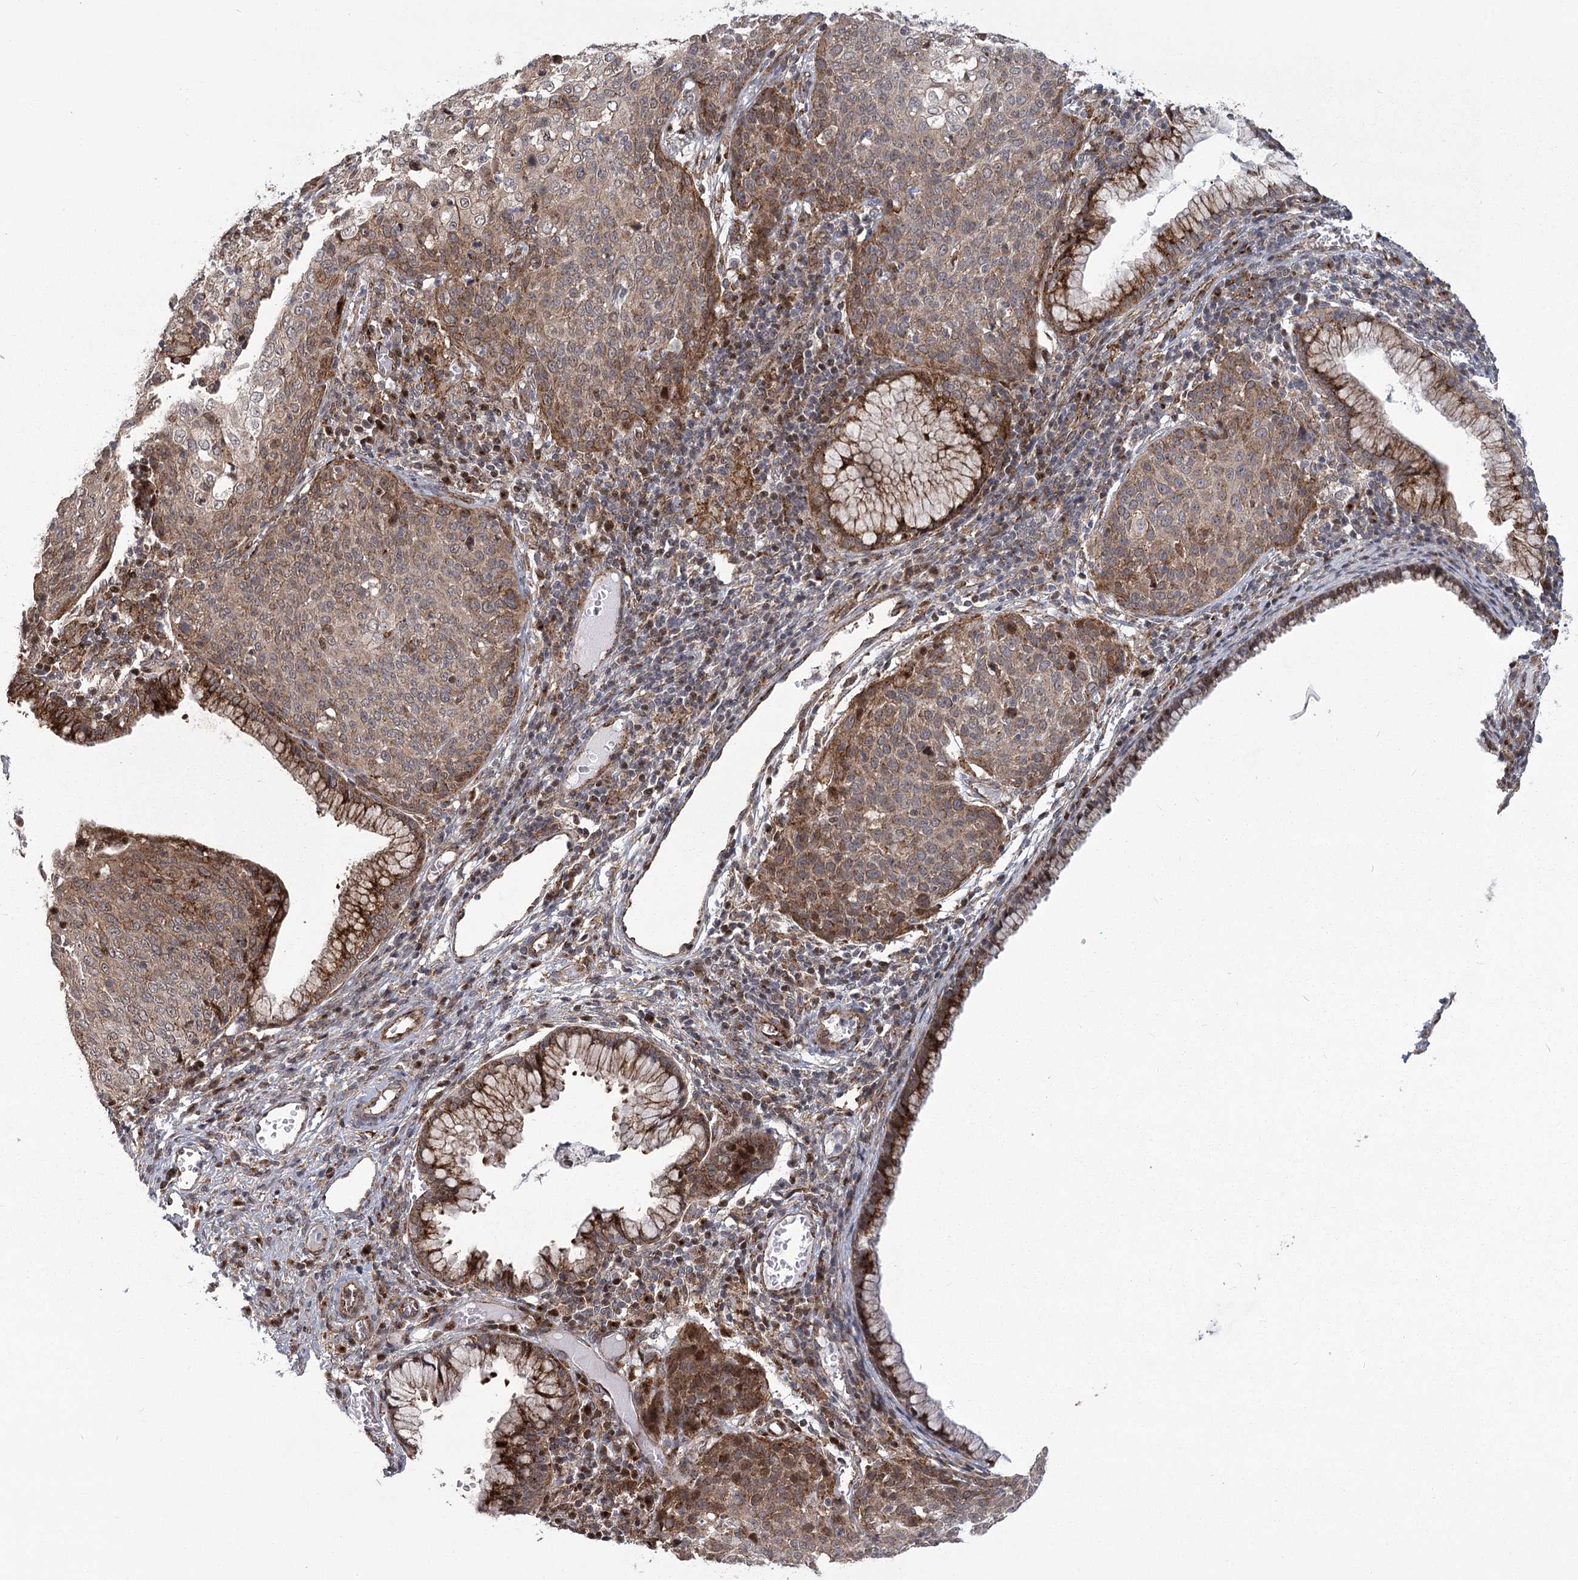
{"staining": {"intensity": "moderate", "quantity": "<25%", "location": "cytoplasmic/membranous,nuclear"}, "tissue": "cervical cancer", "cell_type": "Tumor cells", "image_type": "cancer", "snomed": [{"axis": "morphology", "description": "Squamous cell carcinoma, NOS"}, {"axis": "topography", "description": "Cervix"}], "caption": "Human cervical cancer stained with a brown dye displays moderate cytoplasmic/membranous and nuclear positive positivity in about <25% of tumor cells.", "gene": "PARM1", "patient": {"sex": "female", "age": 38}}